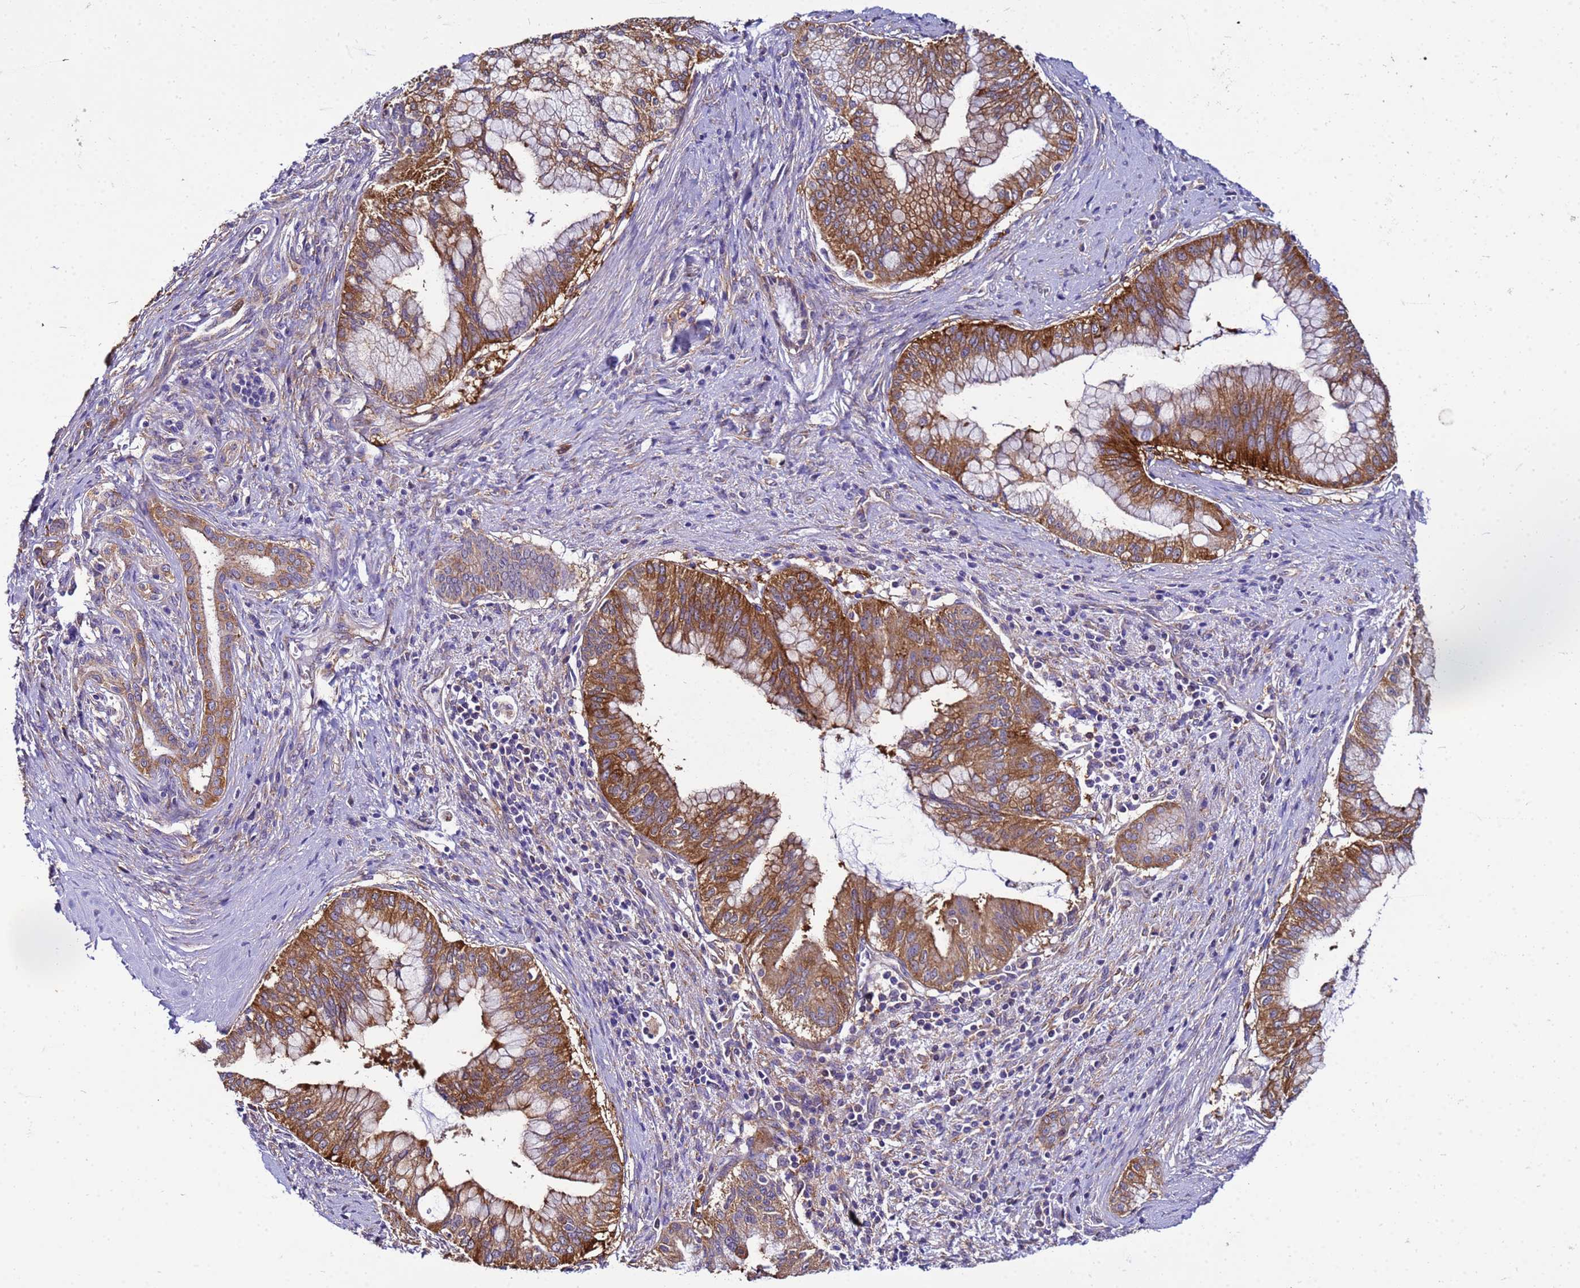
{"staining": {"intensity": "moderate", "quantity": ">75%", "location": "cytoplasmic/membranous"}, "tissue": "pancreatic cancer", "cell_type": "Tumor cells", "image_type": "cancer", "snomed": [{"axis": "morphology", "description": "Adenocarcinoma, NOS"}, {"axis": "topography", "description": "Pancreas"}], "caption": "A micrograph of human adenocarcinoma (pancreatic) stained for a protein exhibits moderate cytoplasmic/membranous brown staining in tumor cells. (DAB IHC with brightfield microscopy, high magnification).", "gene": "PKD1", "patient": {"sex": "male", "age": 46}}